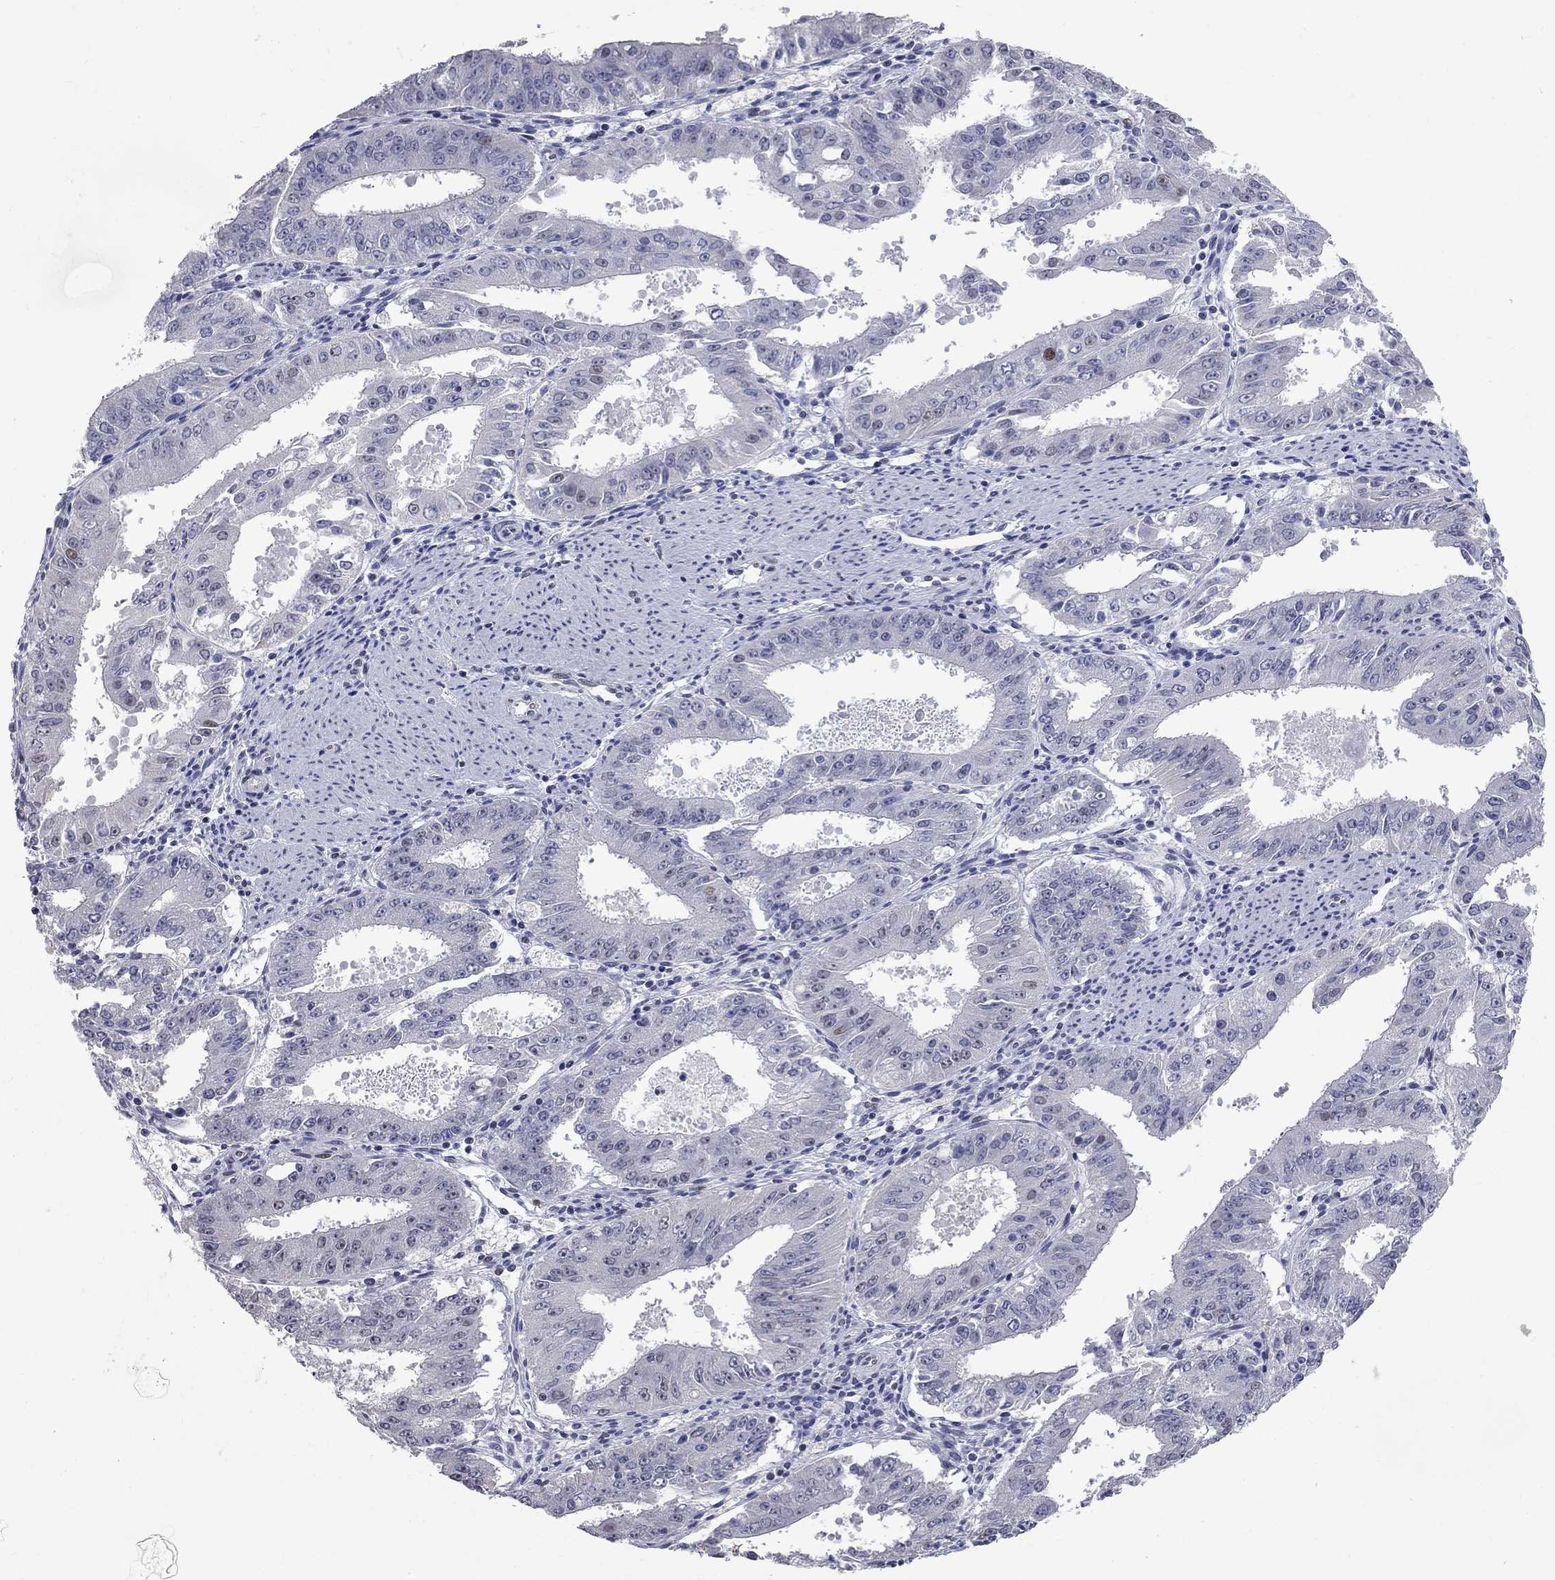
{"staining": {"intensity": "weak", "quantity": "<25%", "location": "nuclear"}, "tissue": "ovarian cancer", "cell_type": "Tumor cells", "image_type": "cancer", "snomed": [{"axis": "morphology", "description": "Carcinoma, endometroid"}, {"axis": "topography", "description": "Ovary"}], "caption": "Human ovarian cancer stained for a protein using IHC displays no expression in tumor cells.", "gene": "ZNF154", "patient": {"sex": "female", "age": 42}}